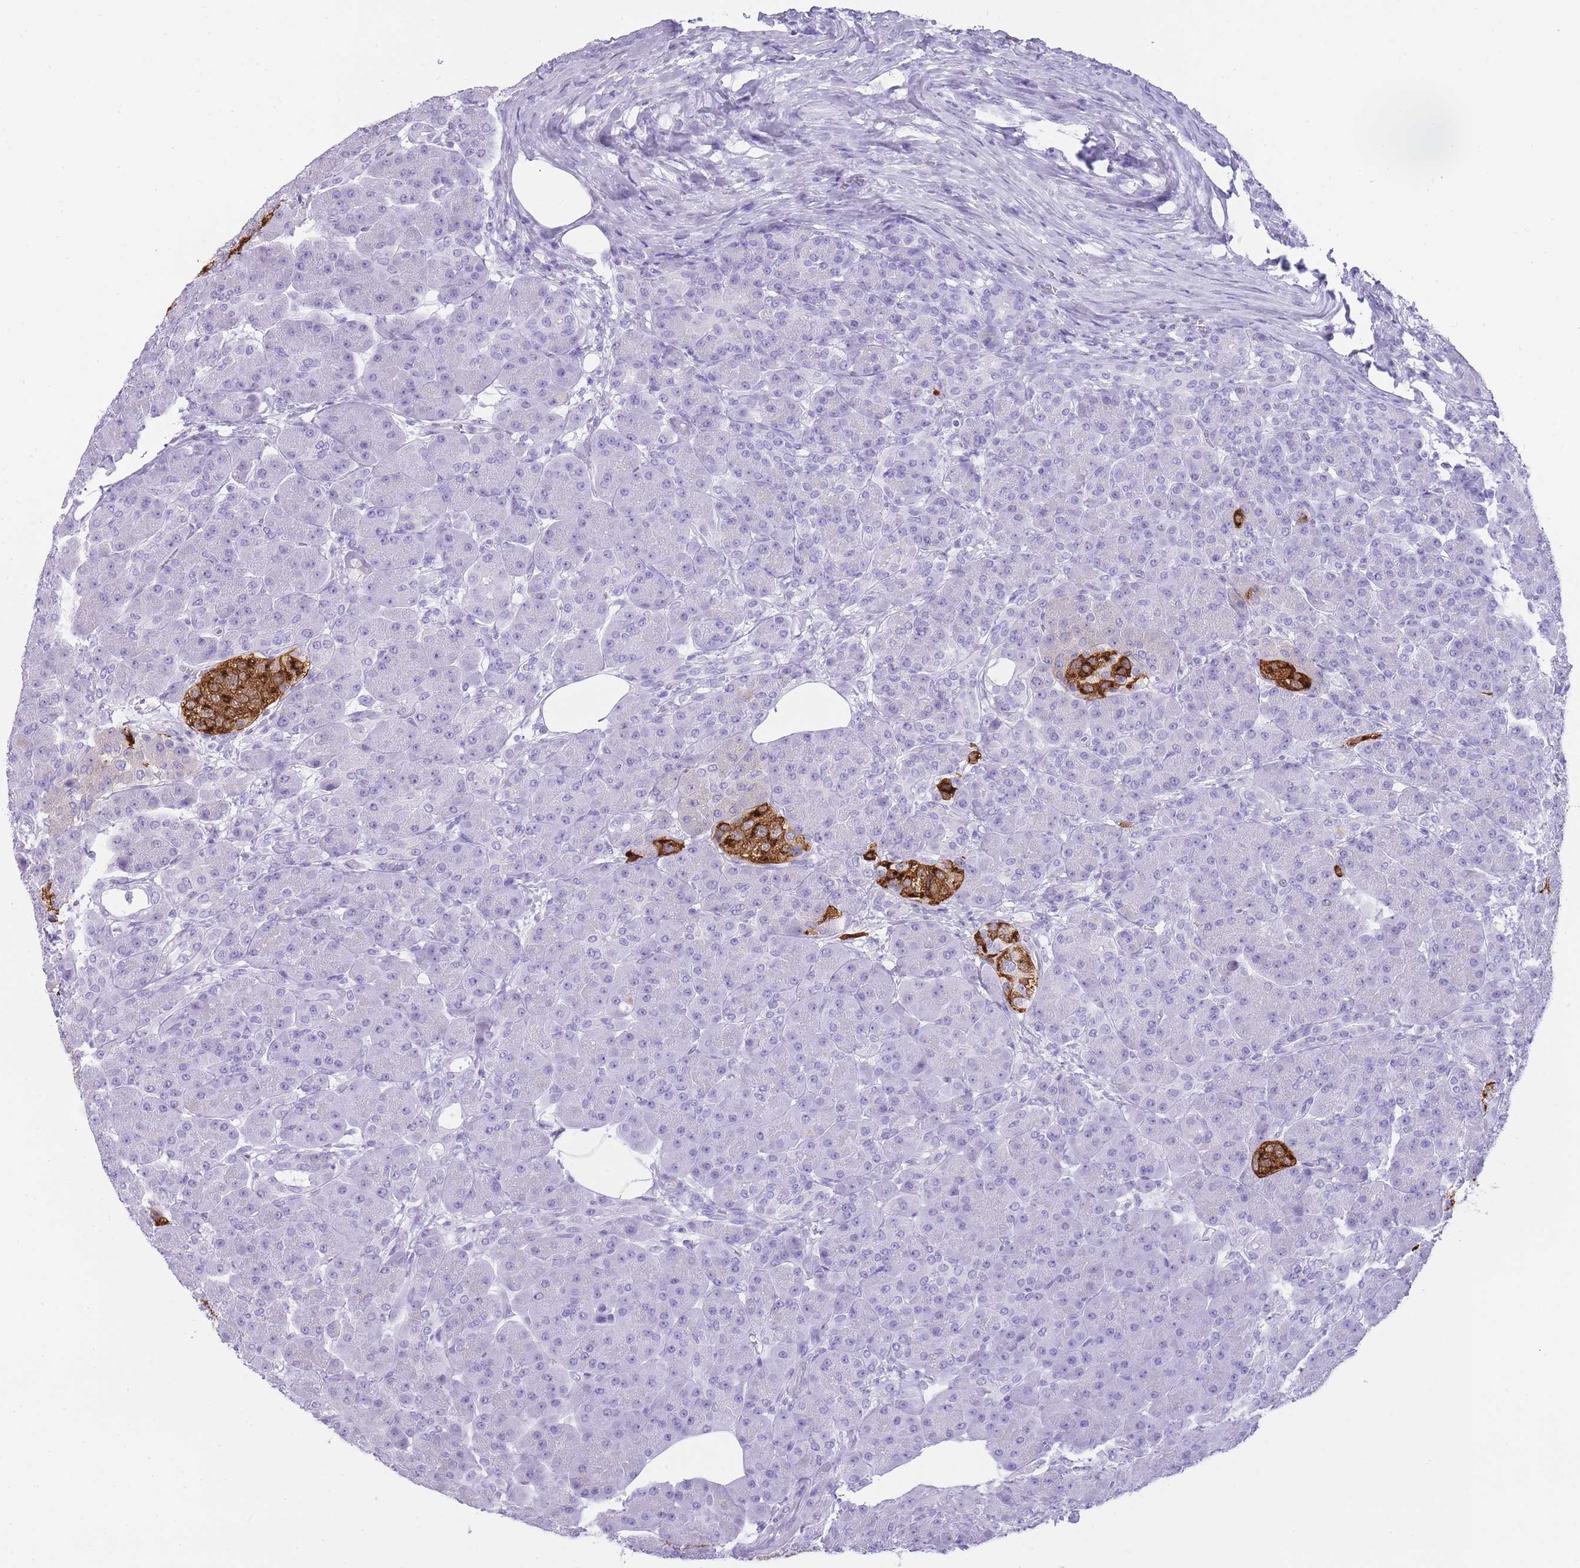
{"staining": {"intensity": "negative", "quantity": "none", "location": "none"}, "tissue": "pancreas", "cell_type": "Exocrine glandular cells", "image_type": "normal", "snomed": [{"axis": "morphology", "description": "Normal tissue, NOS"}, {"axis": "topography", "description": "Pancreas"}], "caption": "The histopathology image demonstrates no staining of exocrine glandular cells in normal pancreas.", "gene": "INS", "patient": {"sex": "male", "age": 63}}